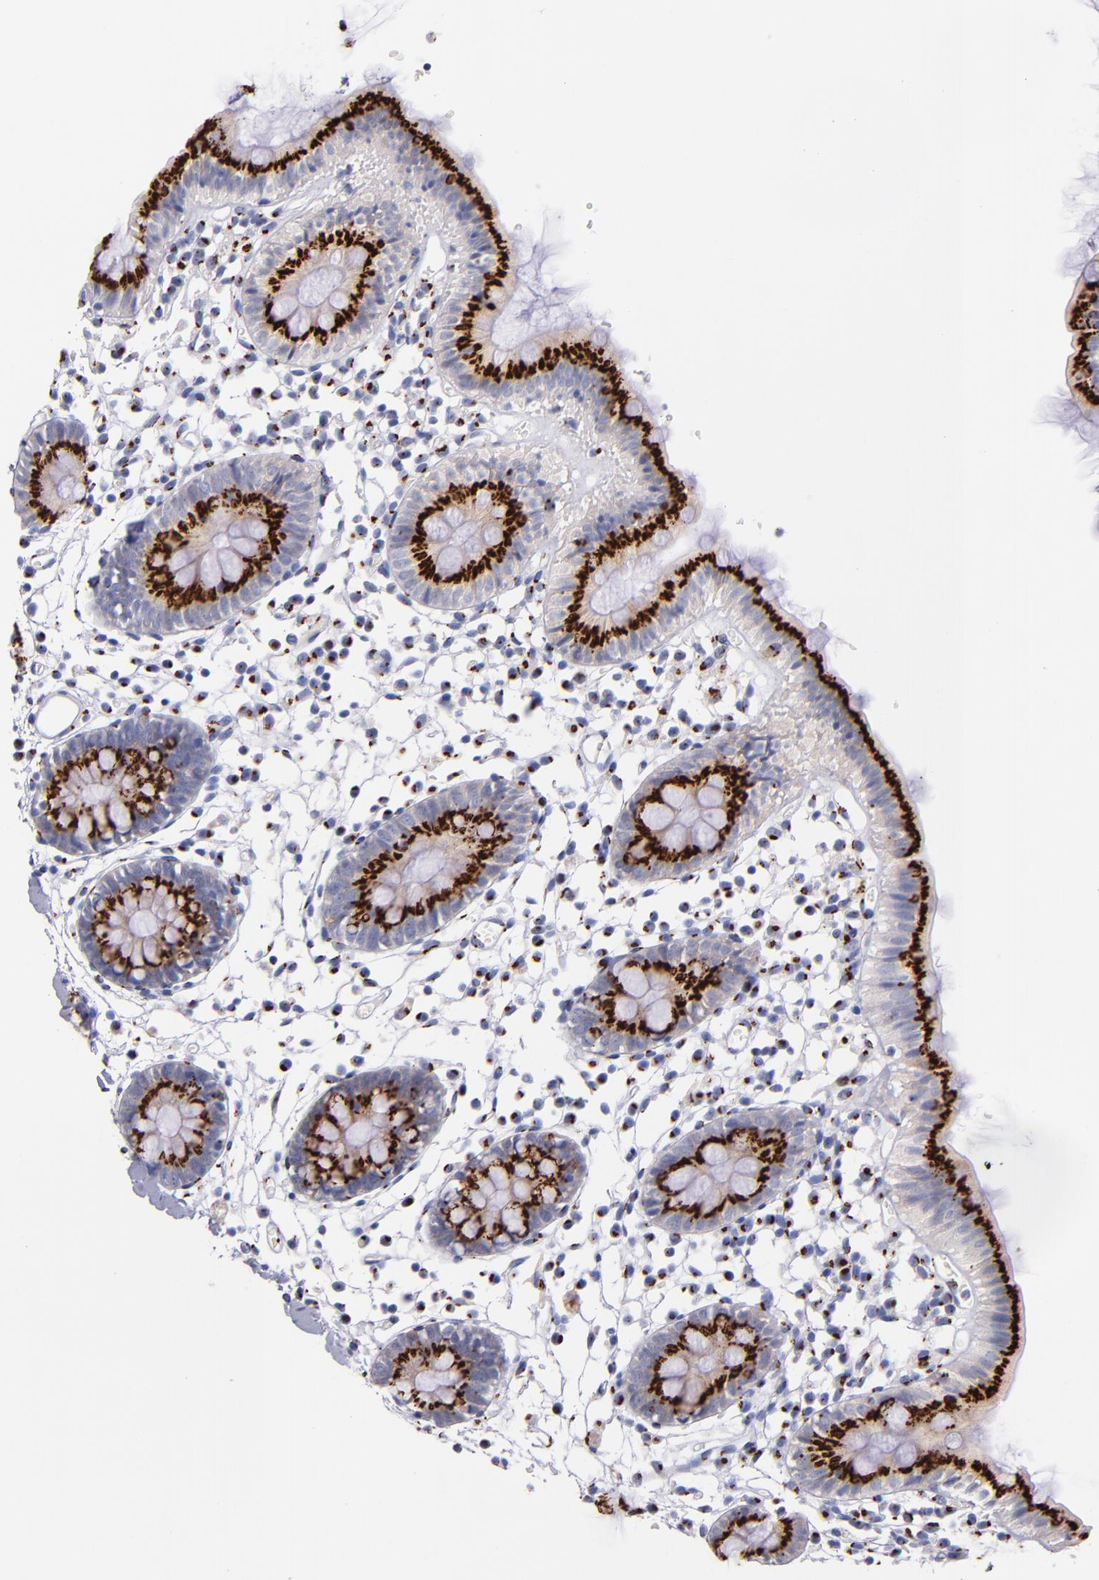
{"staining": {"intensity": "moderate", "quantity": "<25%", "location": "cytoplasmic/membranous"}, "tissue": "colon", "cell_type": "Endothelial cells", "image_type": "normal", "snomed": [{"axis": "morphology", "description": "Normal tissue, NOS"}, {"axis": "topography", "description": "Colon"}], "caption": "A brown stain labels moderate cytoplasmic/membranous expression of a protein in endothelial cells of normal colon. (brown staining indicates protein expression, while blue staining denotes nuclei).", "gene": "GOLIM4", "patient": {"sex": "male", "age": 14}}